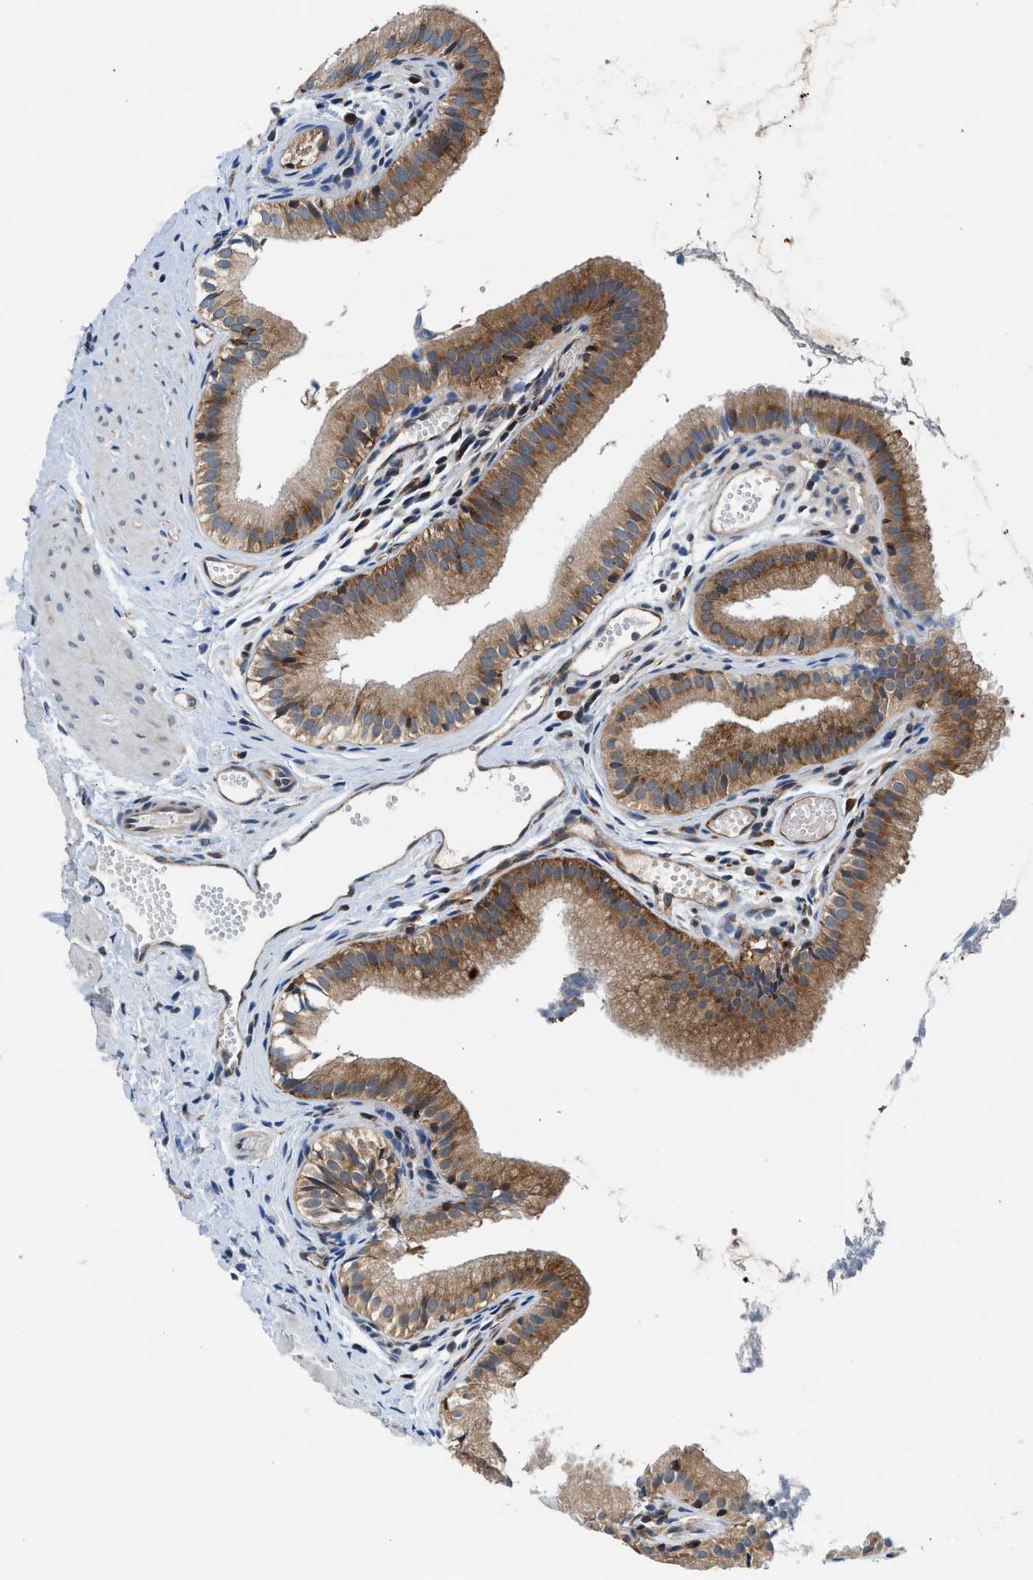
{"staining": {"intensity": "moderate", "quantity": ">75%", "location": "cytoplasmic/membranous"}, "tissue": "gallbladder", "cell_type": "Glandular cells", "image_type": "normal", "snomed": [{"axis": "morphology", "description": "Normal tissue, NOS"}, {"axis": "topography", "description": "Gallbladder"}], "caption": "Gallbladder stained with a brown dye displays moderate cytoplasmic/membranous positive staining in about >75% of glandular cells.", "gene": "PA2G4", "patient": {"sex": "female", "age": 26}}